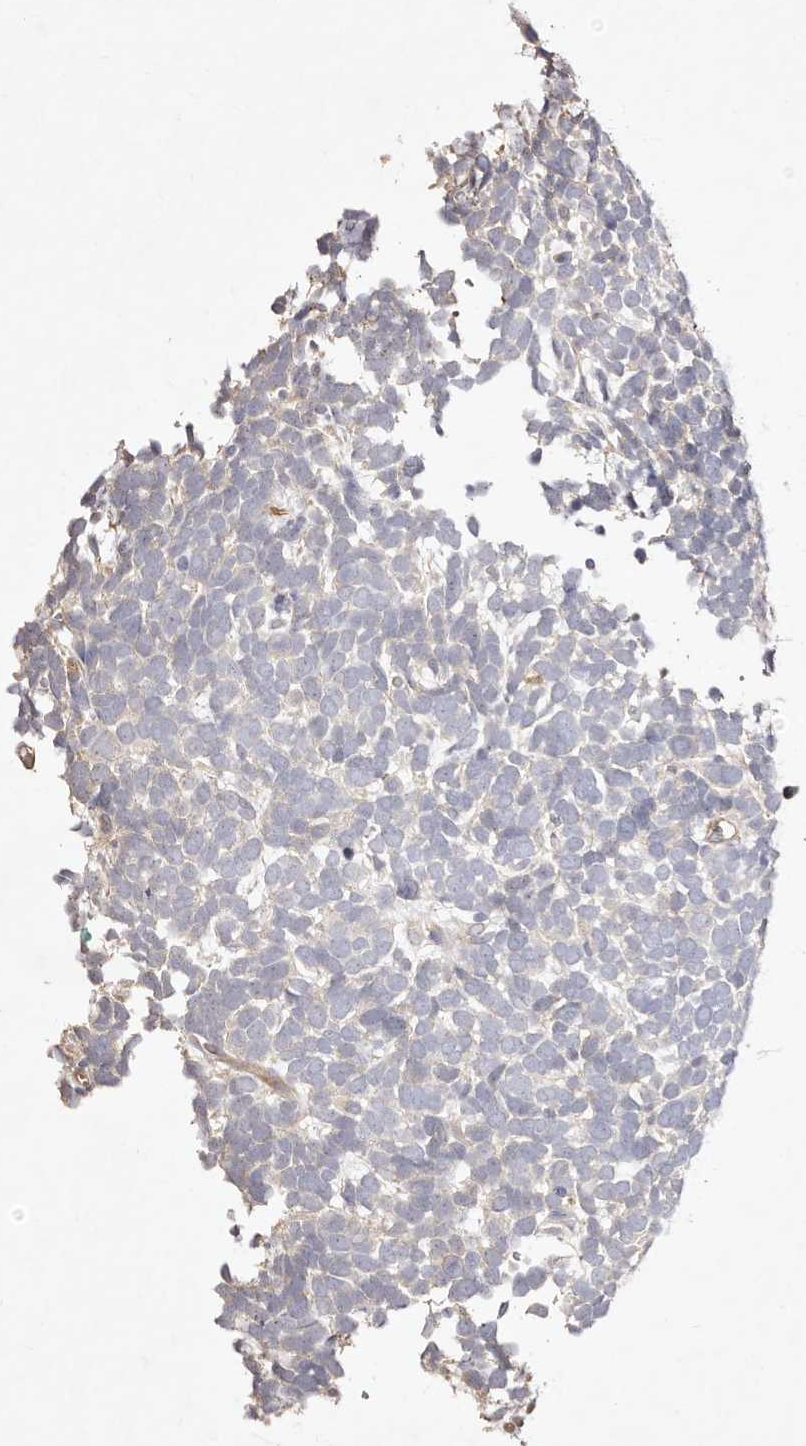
{"staining": {"intensity": "negative", "quantity": "none", "location": "none"}, "tissue": "urothelial cancer", "cell_type": "Tumor cells", "image_type": "cancer", "snomed": [{"axis": "morphology", "description": "Urothelial carcinoma, High grade"}, {"axis": "topography", "description": "Urinary bladder"}], "caption": "This photomicrograph is of high-grade urothelial carcinoma stained with immunohistochemistry to label a protein in brown with the nuclei are counter-stained blue. There is no staining in tumor cells.", "gene": "MTMR11", "patient": {"sex": "female", "age": 82}}